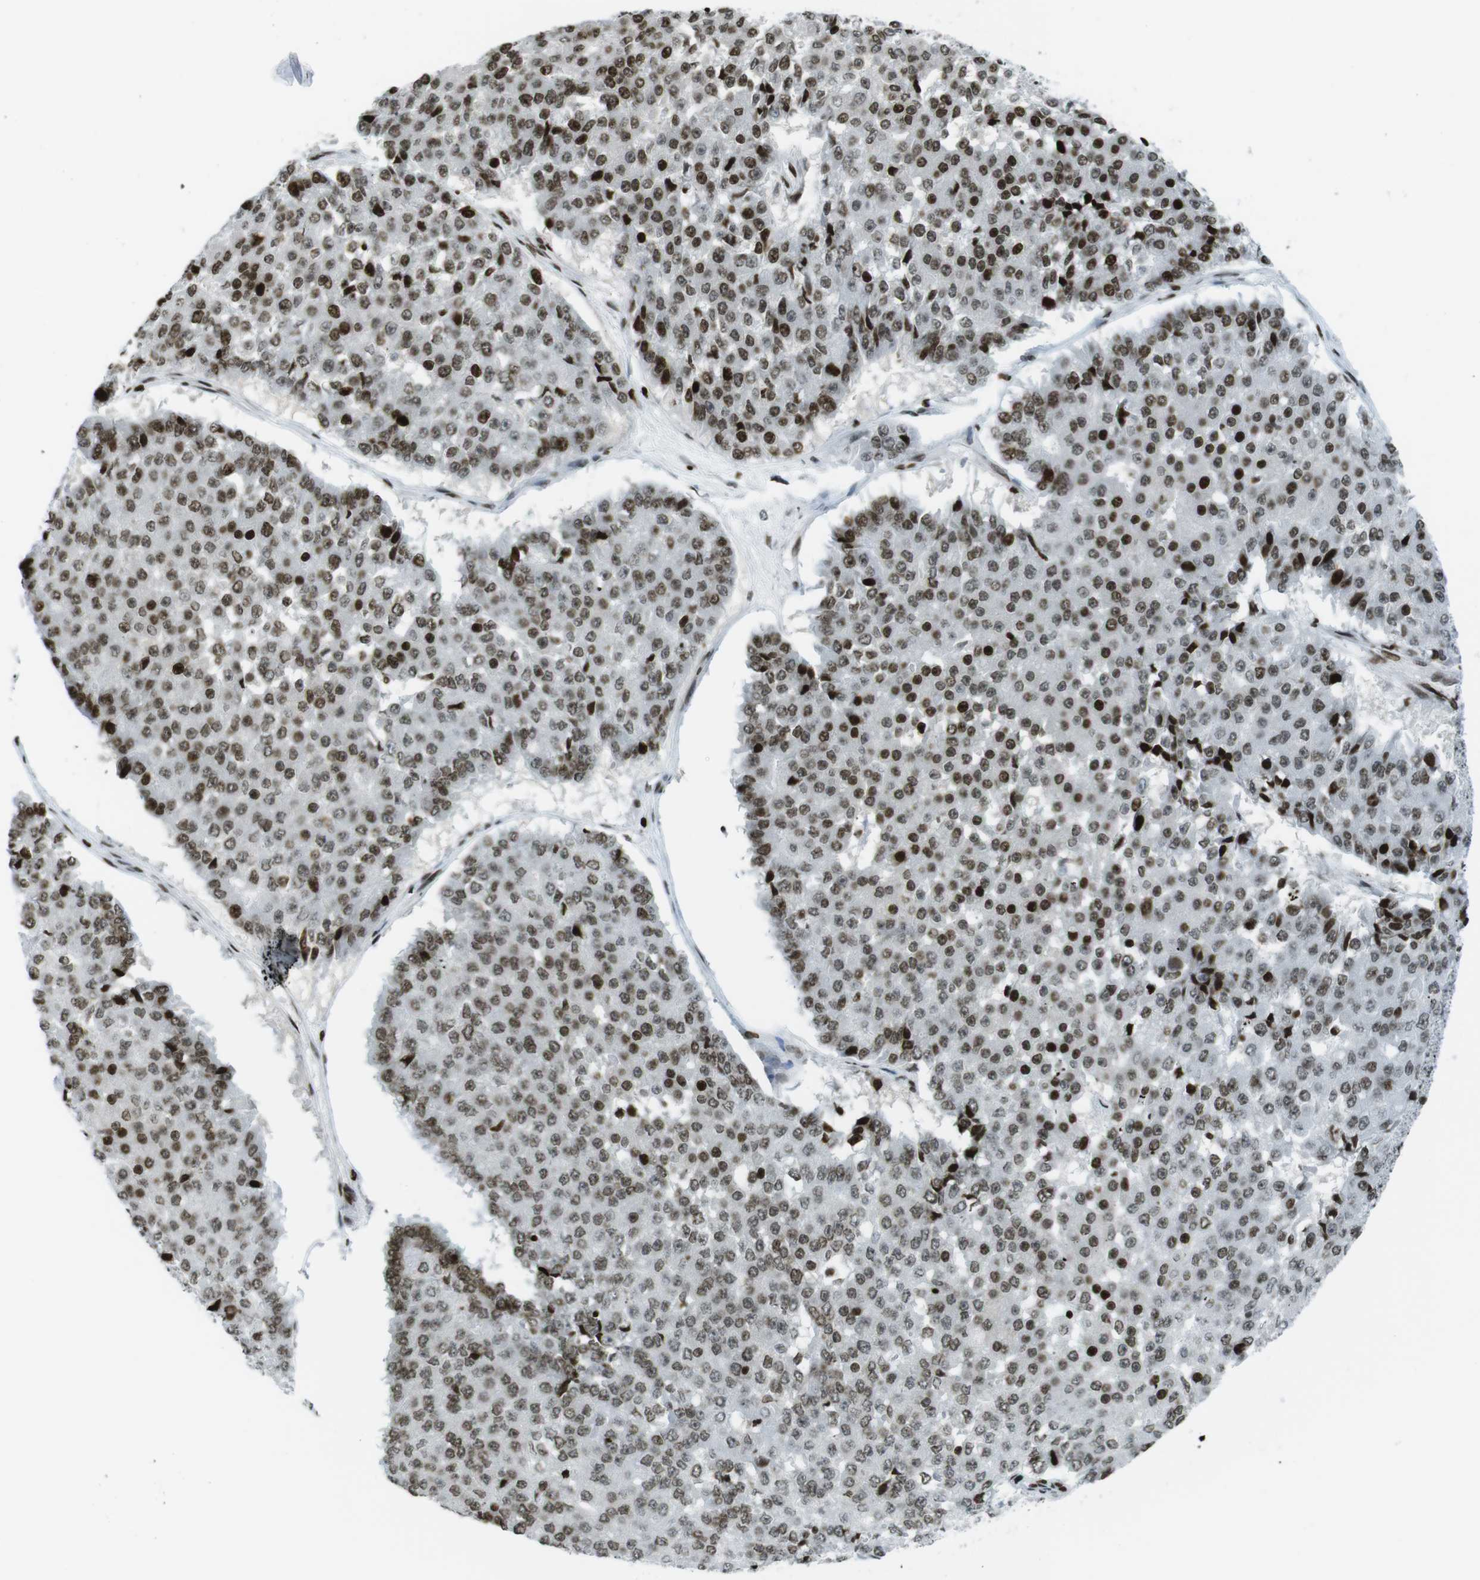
{"staining": {"intensity": "strong", "quantity": ">75%", "location": "nuclear"}, "tissue": "pancreatic cancer", "cell_type": "Tumor cells", "image_type": "cancer", "snomed": [{"axis": "morphology", "description": "Adenocarcinoma, NOS"}, {"axis": "topography", "description": "Pancreas"}], "caption": "Pancreatic adenocarcinoma stained with a protein marker shows strong staining in tumor cells.", "gene": "H2AC8", "patient": {"sex": "male", "age": 50}}